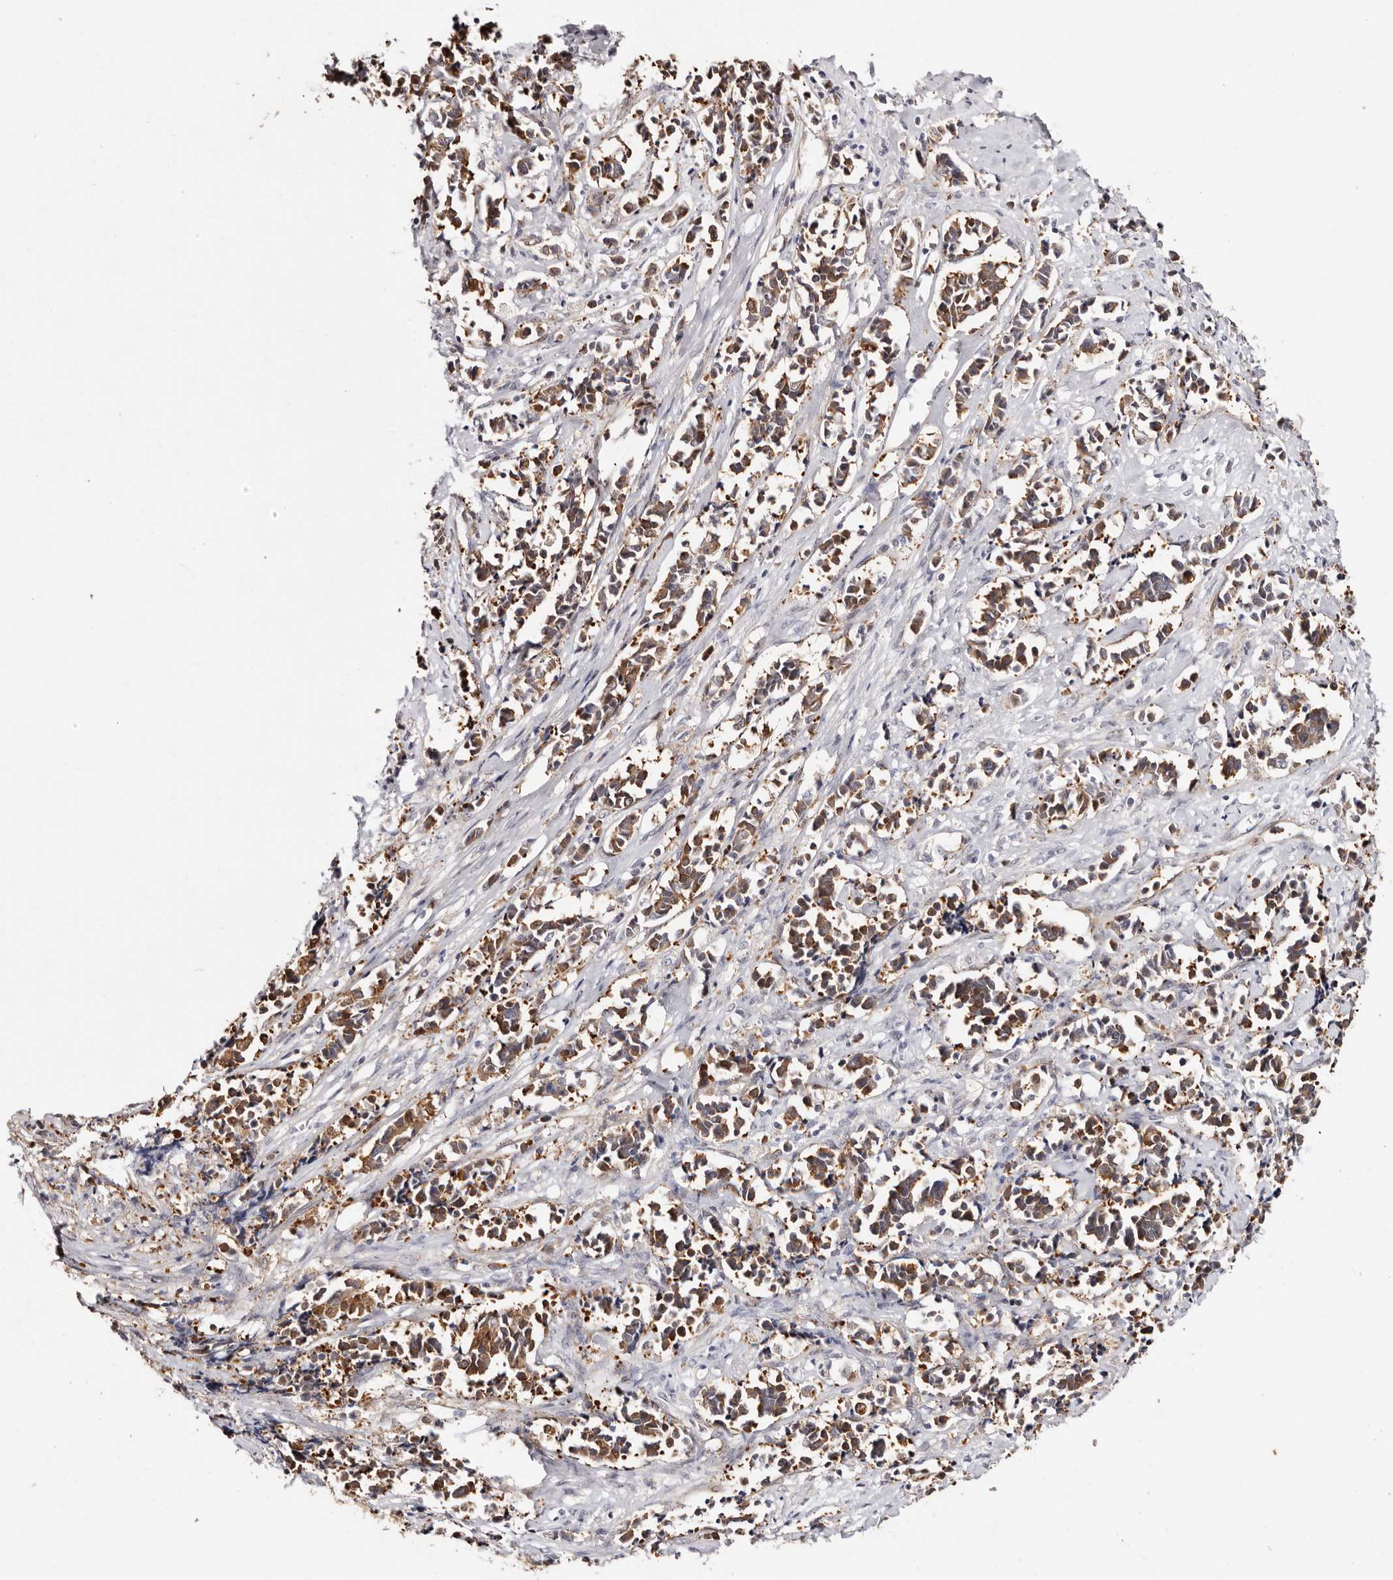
{"staining": {"intensity": "moderate", "quantity": ">75%", "location": "cytoplasmic/membranous"}, "tissue": "cervical cancer", "cell_type": "Tumor cells", "image_type": "cancer", "snomed": [{"axis": "morphology", "description": "Normal tissue, NOS"}, {"axis": "morphology", "description": "Squamous cell carcinoma, NOS"}, {"axis": "topography", "description": "Cervix"}], "caption": "Tumor cells display medium levels of moderate cytoplasmic/membranous staining in about >75% of cells in cervical cancer.", "gene": "GFOD1", "patient": {"sex": "female", "age": 35}}